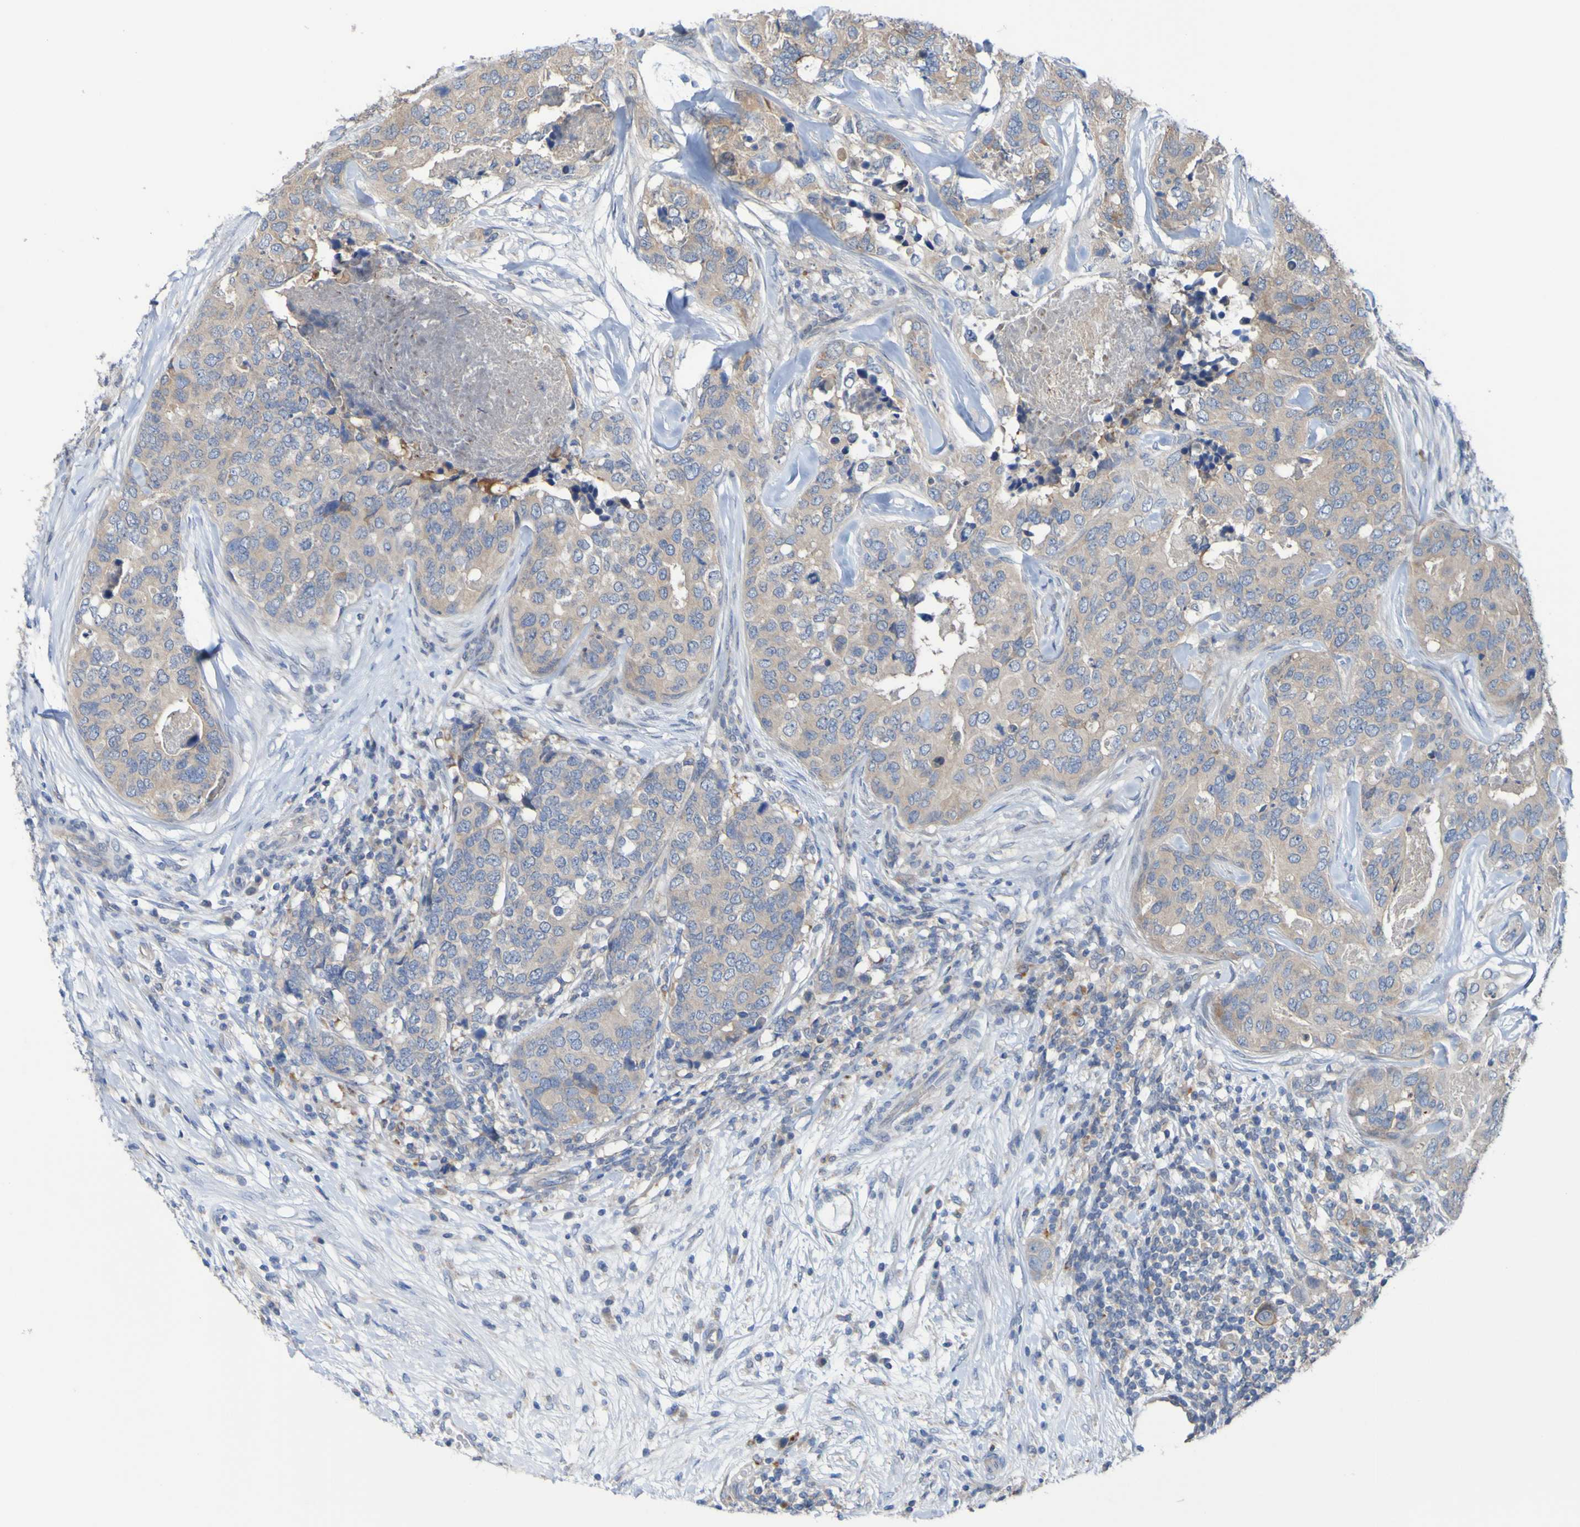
{"staining": {"intensity": "weak", "quantity": ">75%", "location": "cytoplasmic/membranous"}, "tissue": "breast cancer", "cell_type": "Tumor cells", "image_type": "cancer", "snomed": [{"axis": "morphology", "description": "Lobular carcinoma"}, {"axis": "topography", "description": "Breast"}], "caption": "Immunohistochemistry micrograph of neoplastic tissue: breast cancer stained using immunohistochemistry reveals low levels of weak protein expression localized specifically in the cytoplasmic/membranous of tumor cells, appearing as a cytoplasmic/membranous brown color.", "gene": "SDK1", "patient": {"sex": "female", "age": 59}}